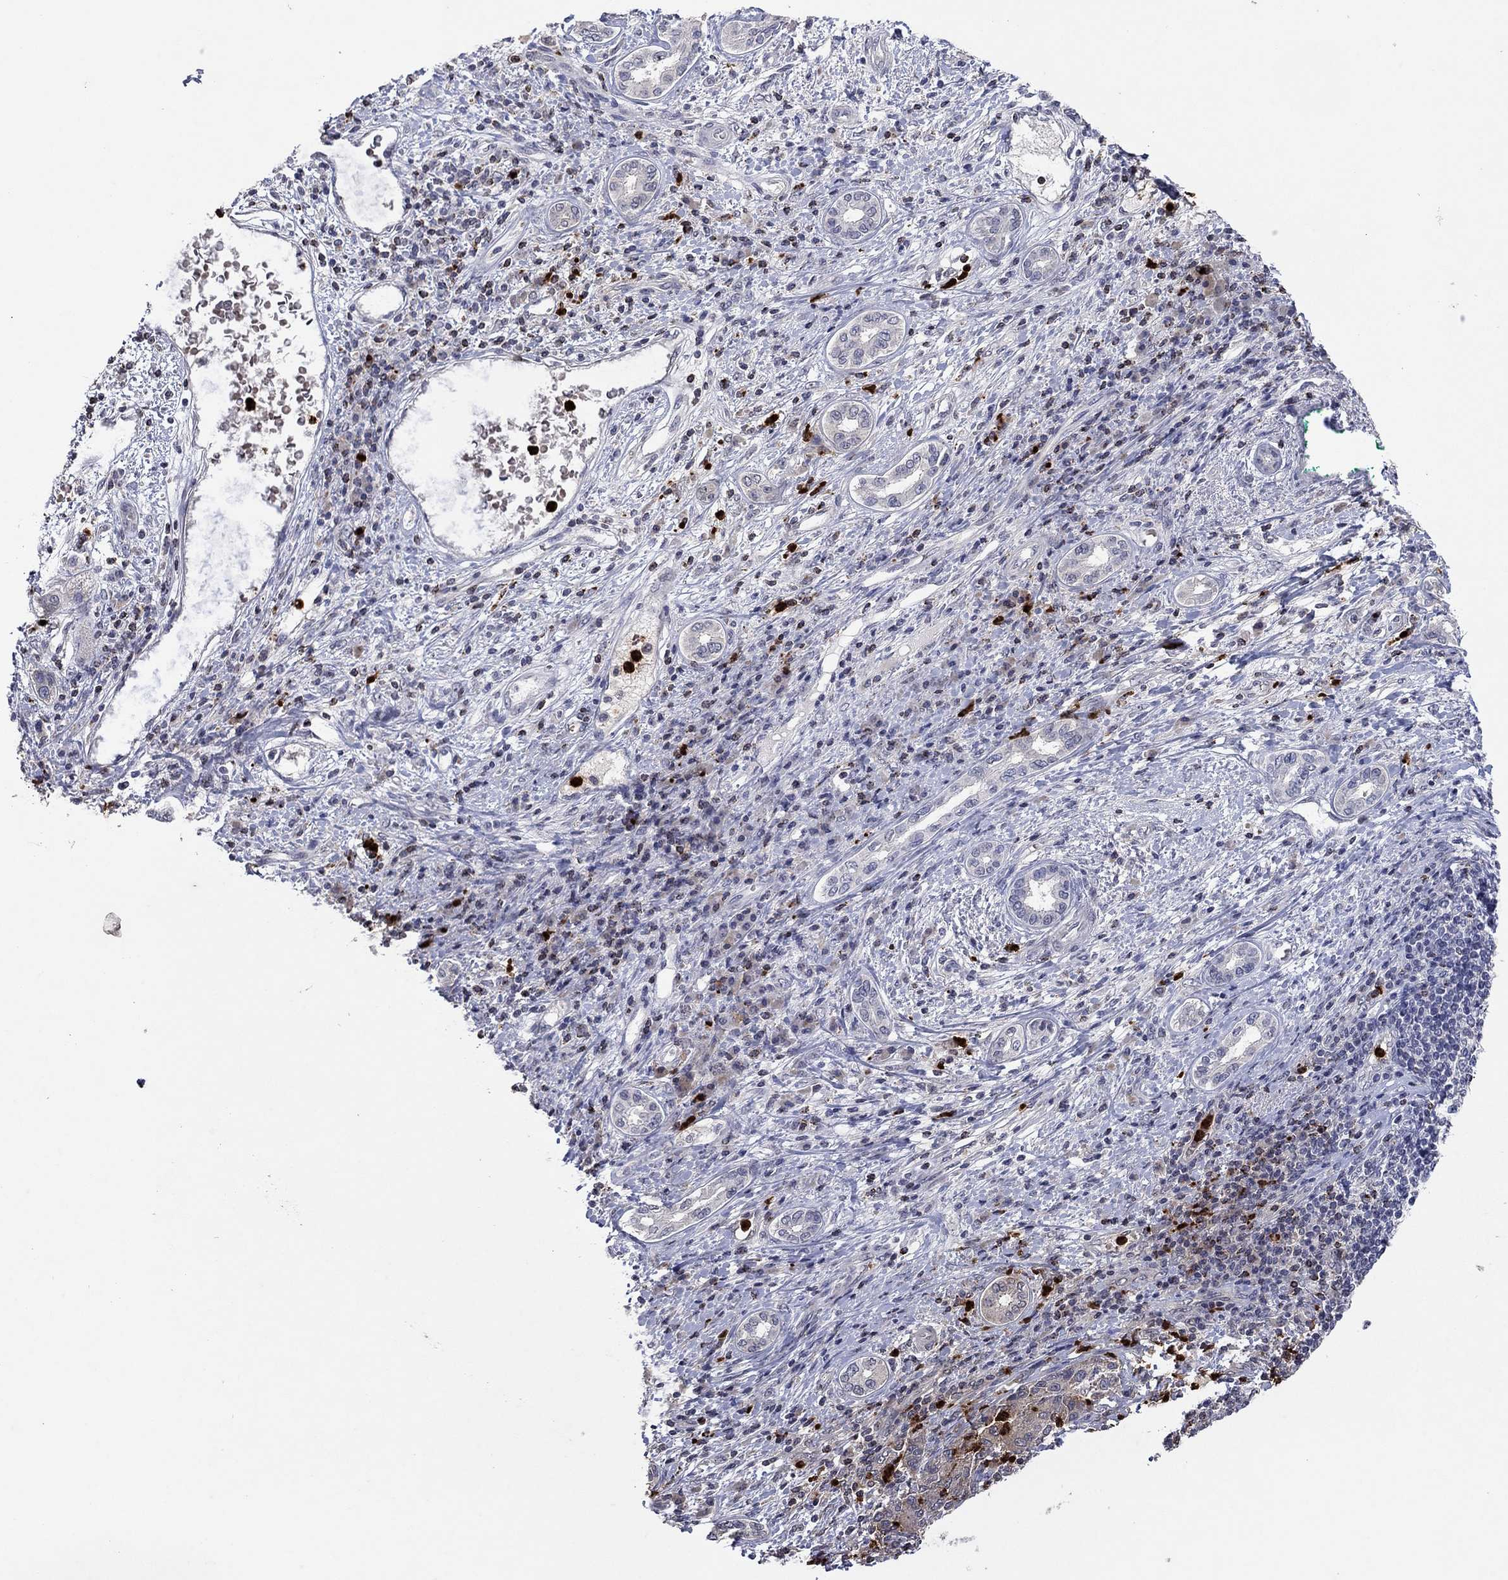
{"staining": {"intensity": "negative", "quantity": "none", "location": "none"}, "tissue": "liver cancer", "cell_type": "Tumor cells", "image_type": "cancer", "snomed": [{"axis": "morphology", "description": "Carcinoma, Hepatocellular, NOS"}, {"axis": "topography", "description": "Liver"}], "caption": "This micrograph is of liver cancer (hepatocellular carcinoma) stained with immunohistochemistry (IHC) to label a protein in brown with the nuclei are counter-stained blue. There is no positivity in tumor cells.", "gene": "CCL5", "patient": {"sex": "male", "age": 65}}